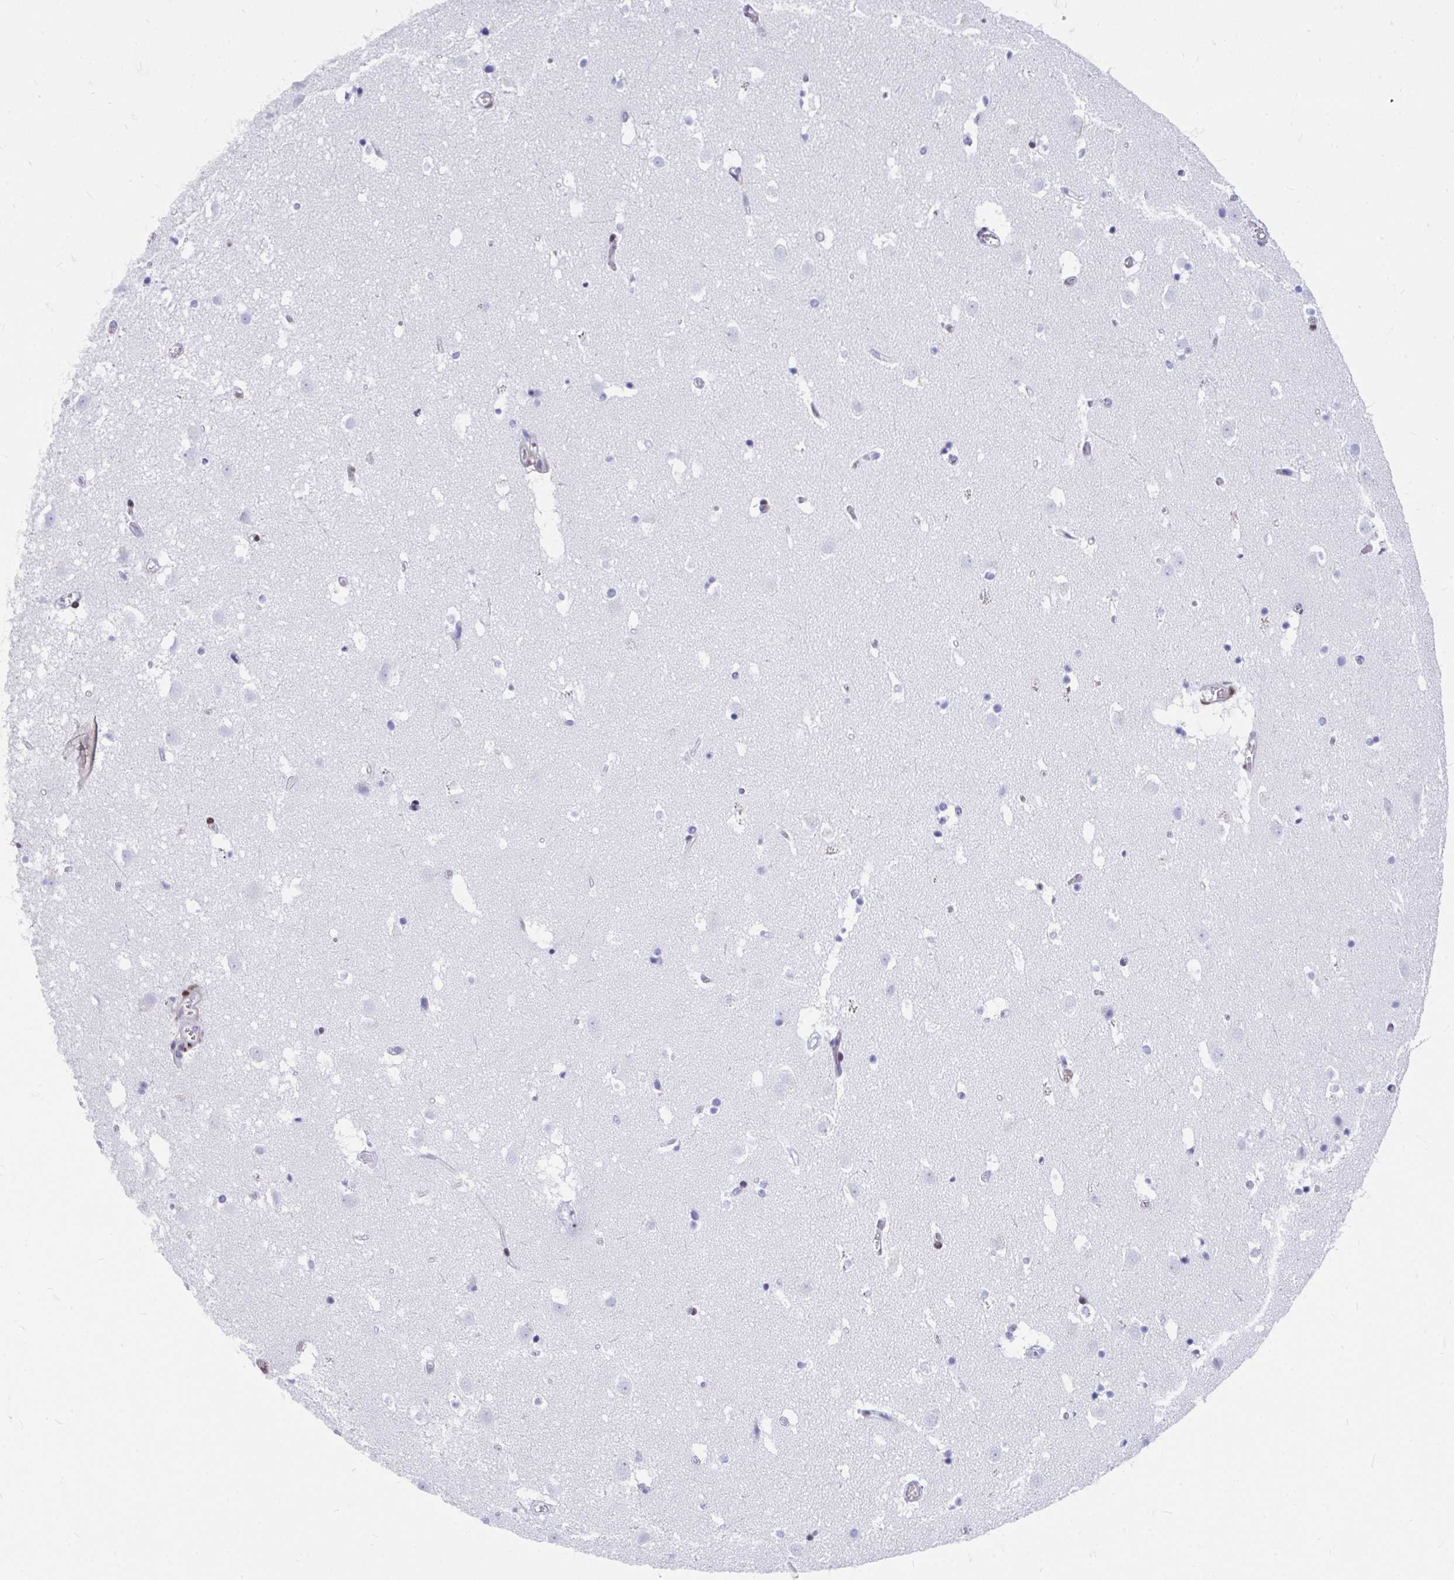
{"staining": {"intensity": "negative", "quantity": "none", "location": "none"}, "tissue": "caudate", "cell_type": "Glial cells", "image_type": "normal", "snomed": [{"axis": "morphology", "description": "Normal tissue, NOS"}, {"axis": "topography", "description": "Lateral ventricle wall"}], "caption": "This is an IHC image of benign human caudate. There is no positivity in glial cells.", "gene": "RBPMS", "patient": {"sex": "male", "age": 37}}